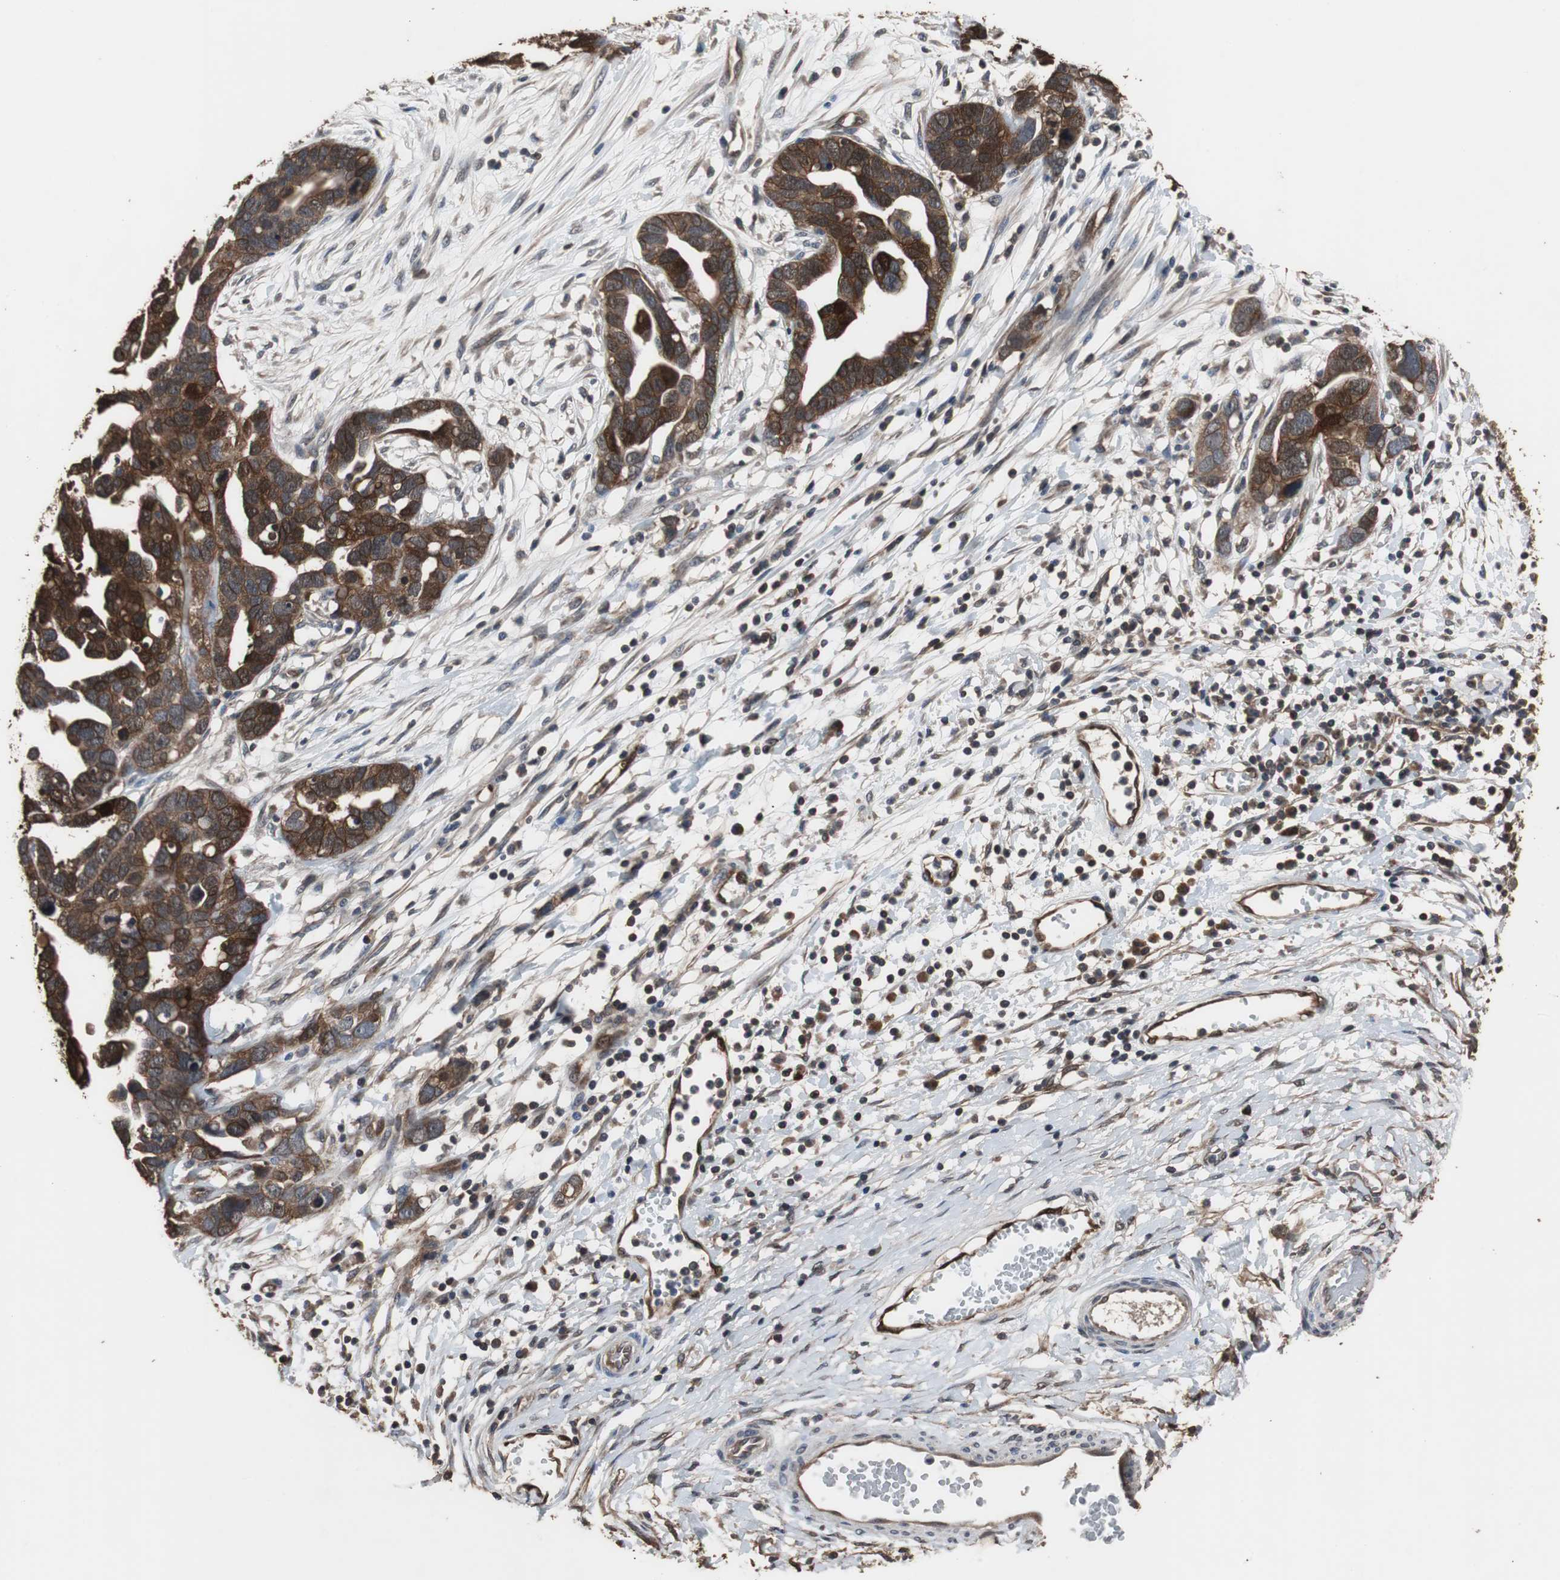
{"staining": {"intensity": "strong", "quantity": ">75%", "location": "cytoplasmic/membranous,nuclear"}, "tissue": "ovarian cancer", "cell_type": "Tumor cells", "image_type": "cancer", "snomed": [{"axis": "morphology", "description": "Cystadenocarcinoma, serous, NOS"}, {"axis": "topography", "description": "Ovary"}], "caption": "A brown stain labels strong cytoplasmic/membranous and nuclear staining of a protein in human ovarian serous cystadenocarcinoma tumor cells. (Stains: DAB (3,3'-diaminobenzidine) in brown, nuclei in blue, Microscopy: brightfield microscopy at high magnification).", "gene": "NDRG1", "patient": {"sex": "female", "age": 54}}